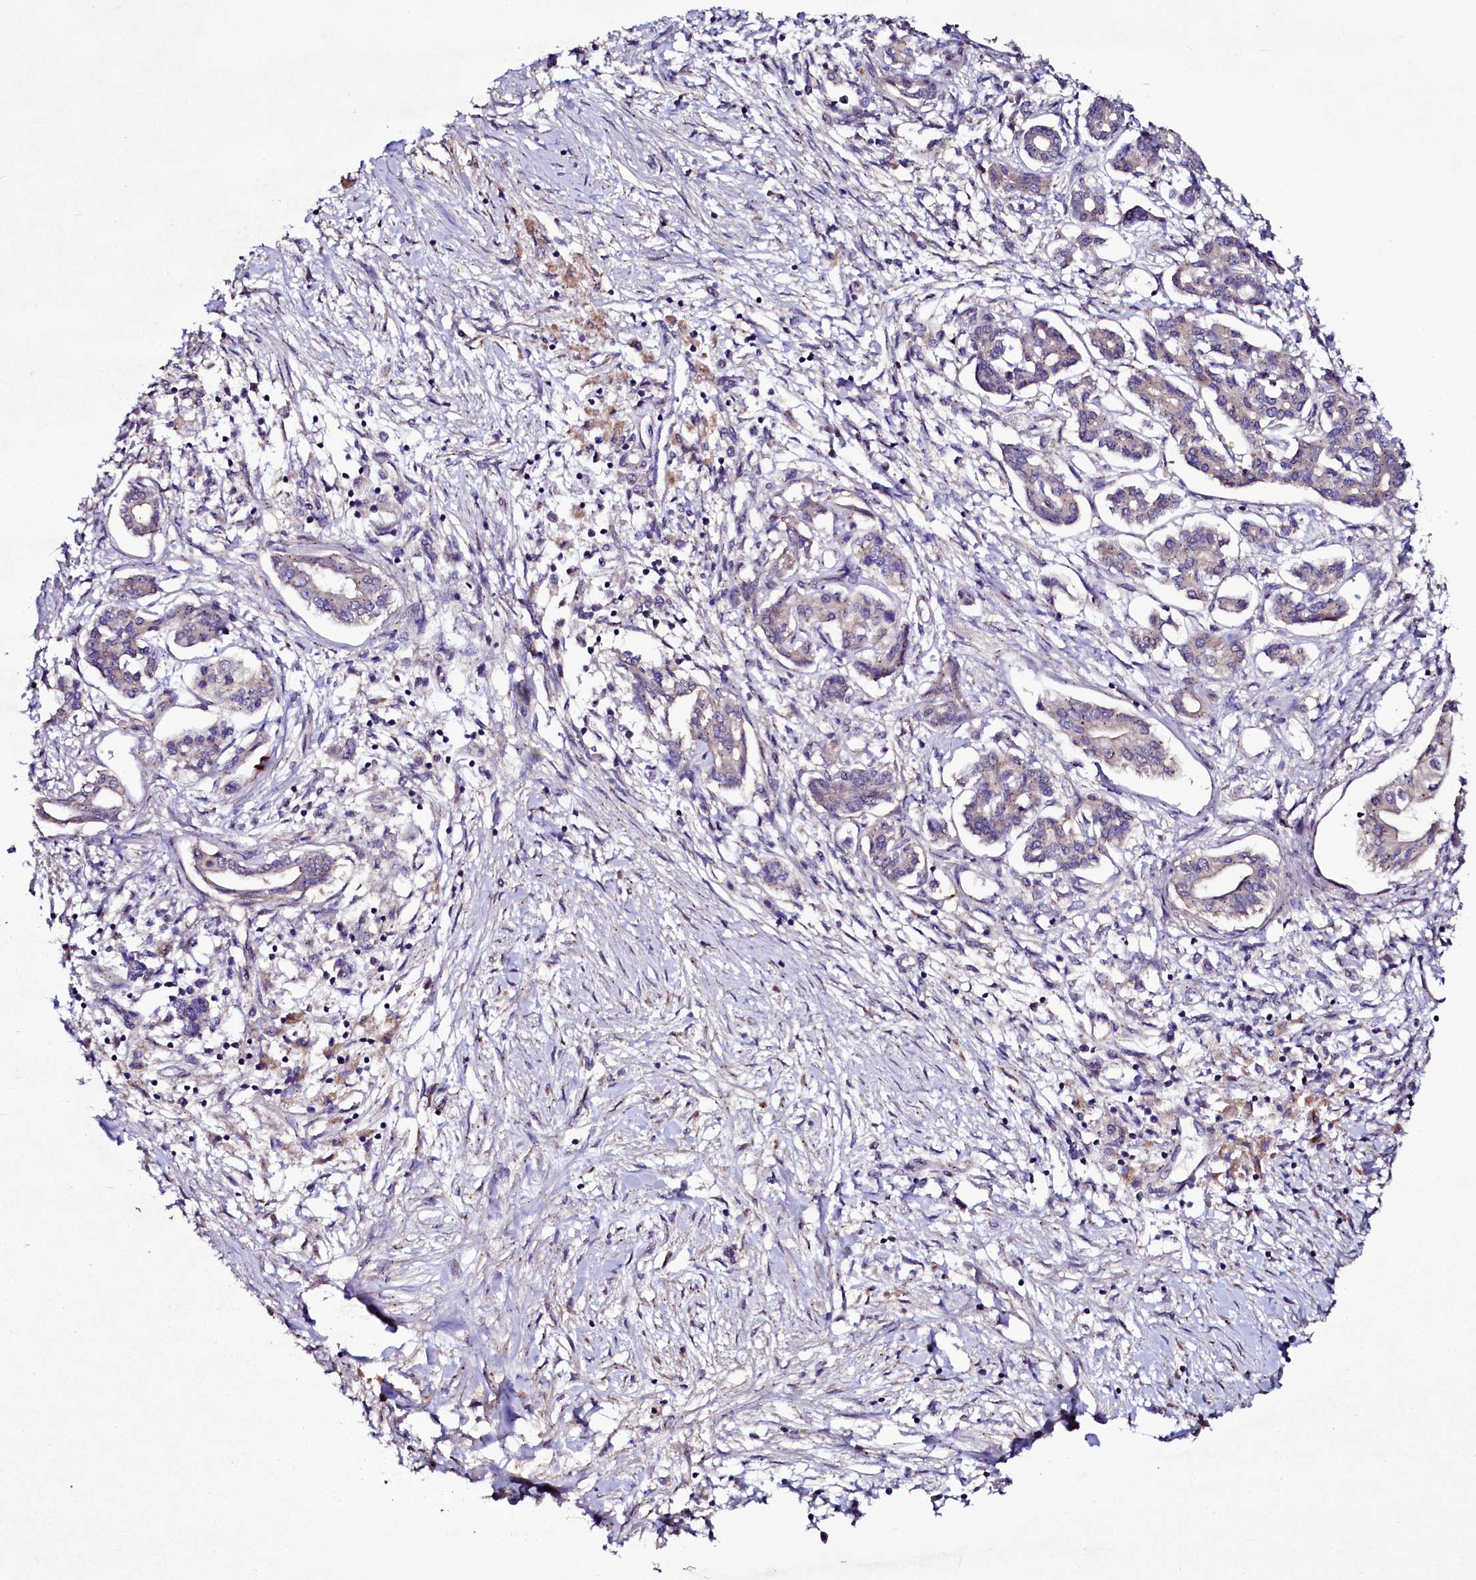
{"staining": {"intensity": "weak", "quantity": "<25%", "location": "cytoplasmic/membranous"}, "tissue": "pancreatic cancer", "cell_type": "Tumor cells", "image_type": "cancer", "snomed": [{"axis": "morphology", "description": "Adenocarcinoma, NOS"}, {"axis": "topography", "description": "Pancreas"}], "caption": "DAB (3,3'-diaminobenzidine) immunohistochemical staining of human adenocarcinoma (pancreatic) displays no significant expression in tumor cells.", "gene": "USPL1", "patient": {"sex": "female", "age": 50}}